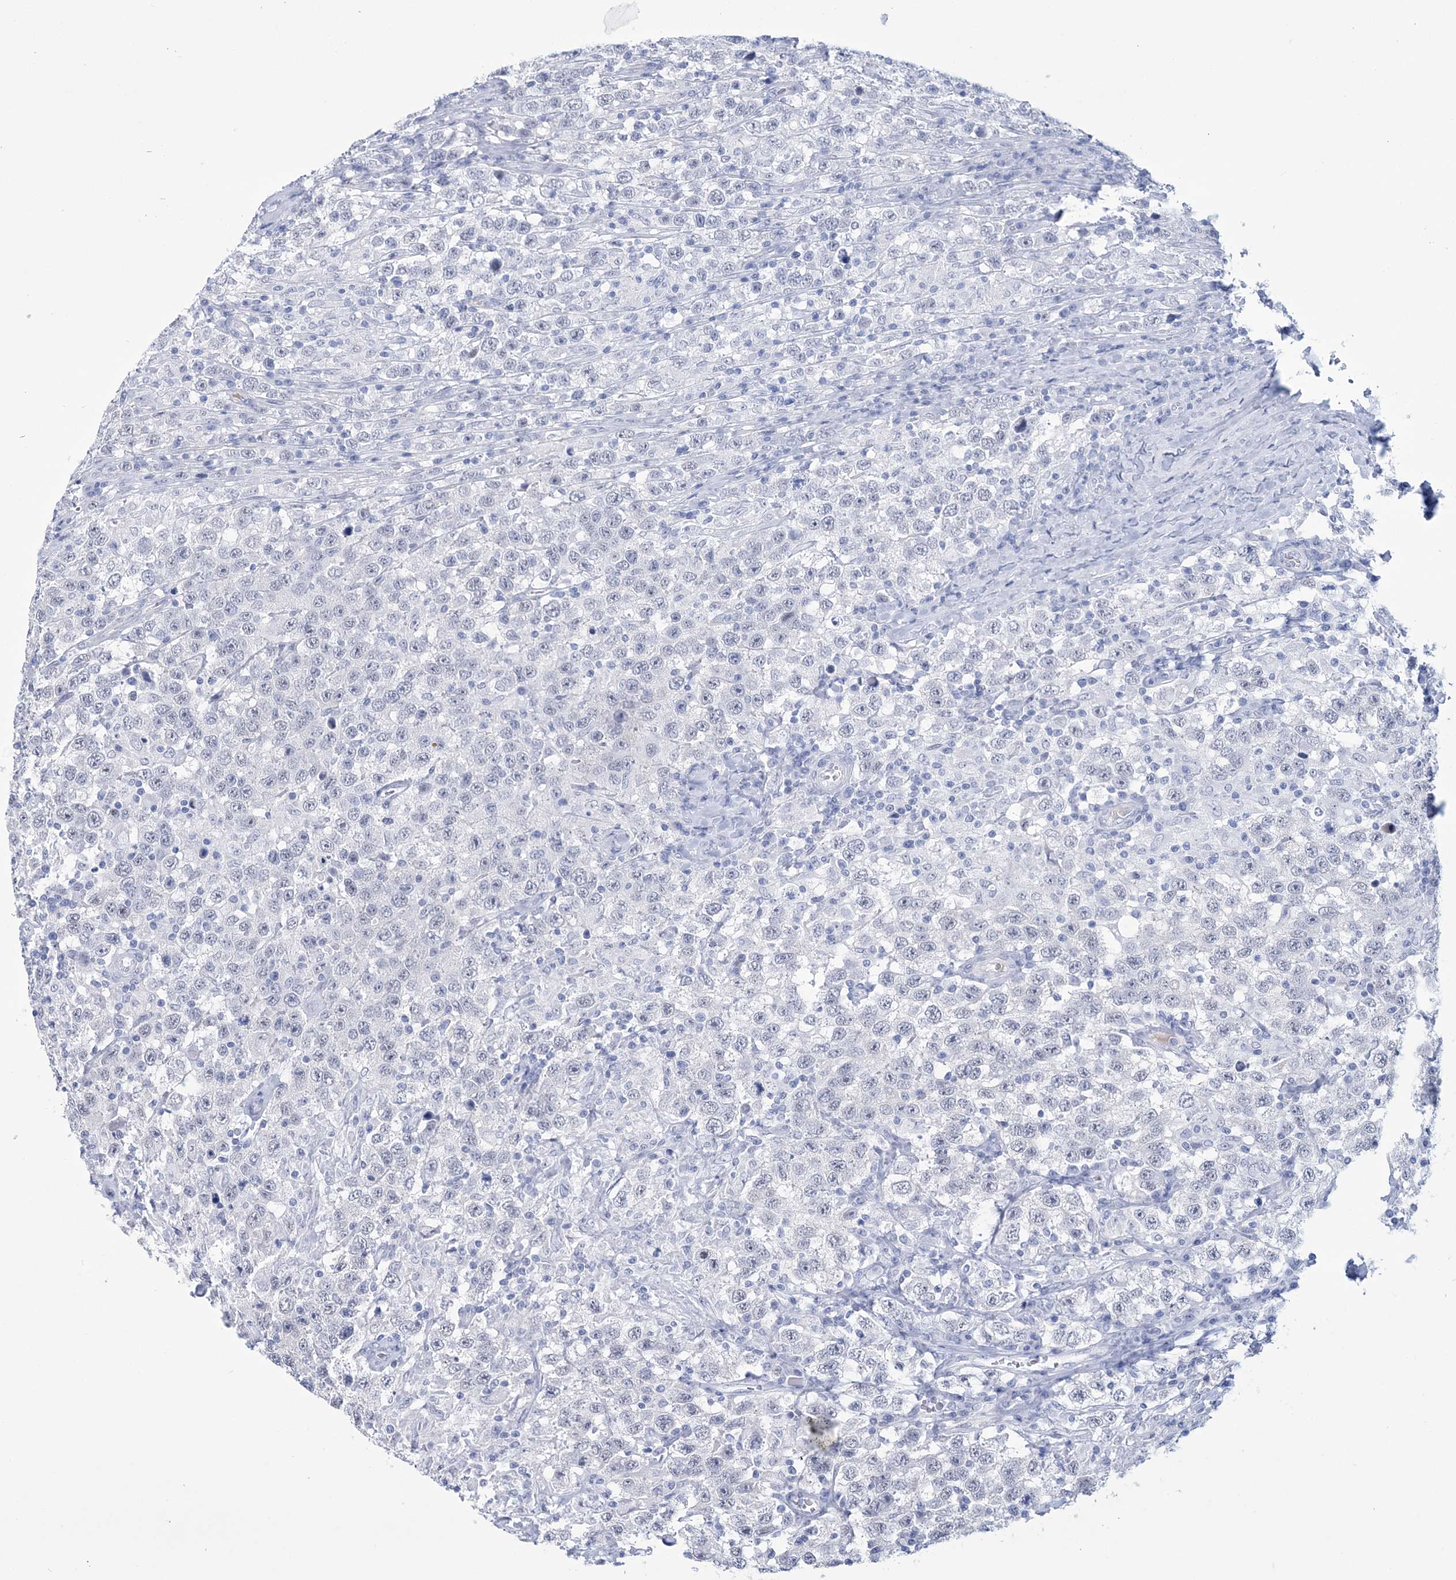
{"staining": {"intensity": "negative", "quantity": "none", "location": "none"}, "tissue": "testis cancer", "cell_type": "Tumor cells", "image_type": "cancer", "snomed": [{"axis": "morphology", "description": "Seminoma, NOS"}, {"axis": "topography", "description": "Testis"}], "caption": "A high-resolution micrograph shows immunohistochemistry (IHC) staining of testis cancer, which exhibits no significant positivity in tumor cells.", "gene": "DPCD", "patient": {"sex": "male", "age": 41}}